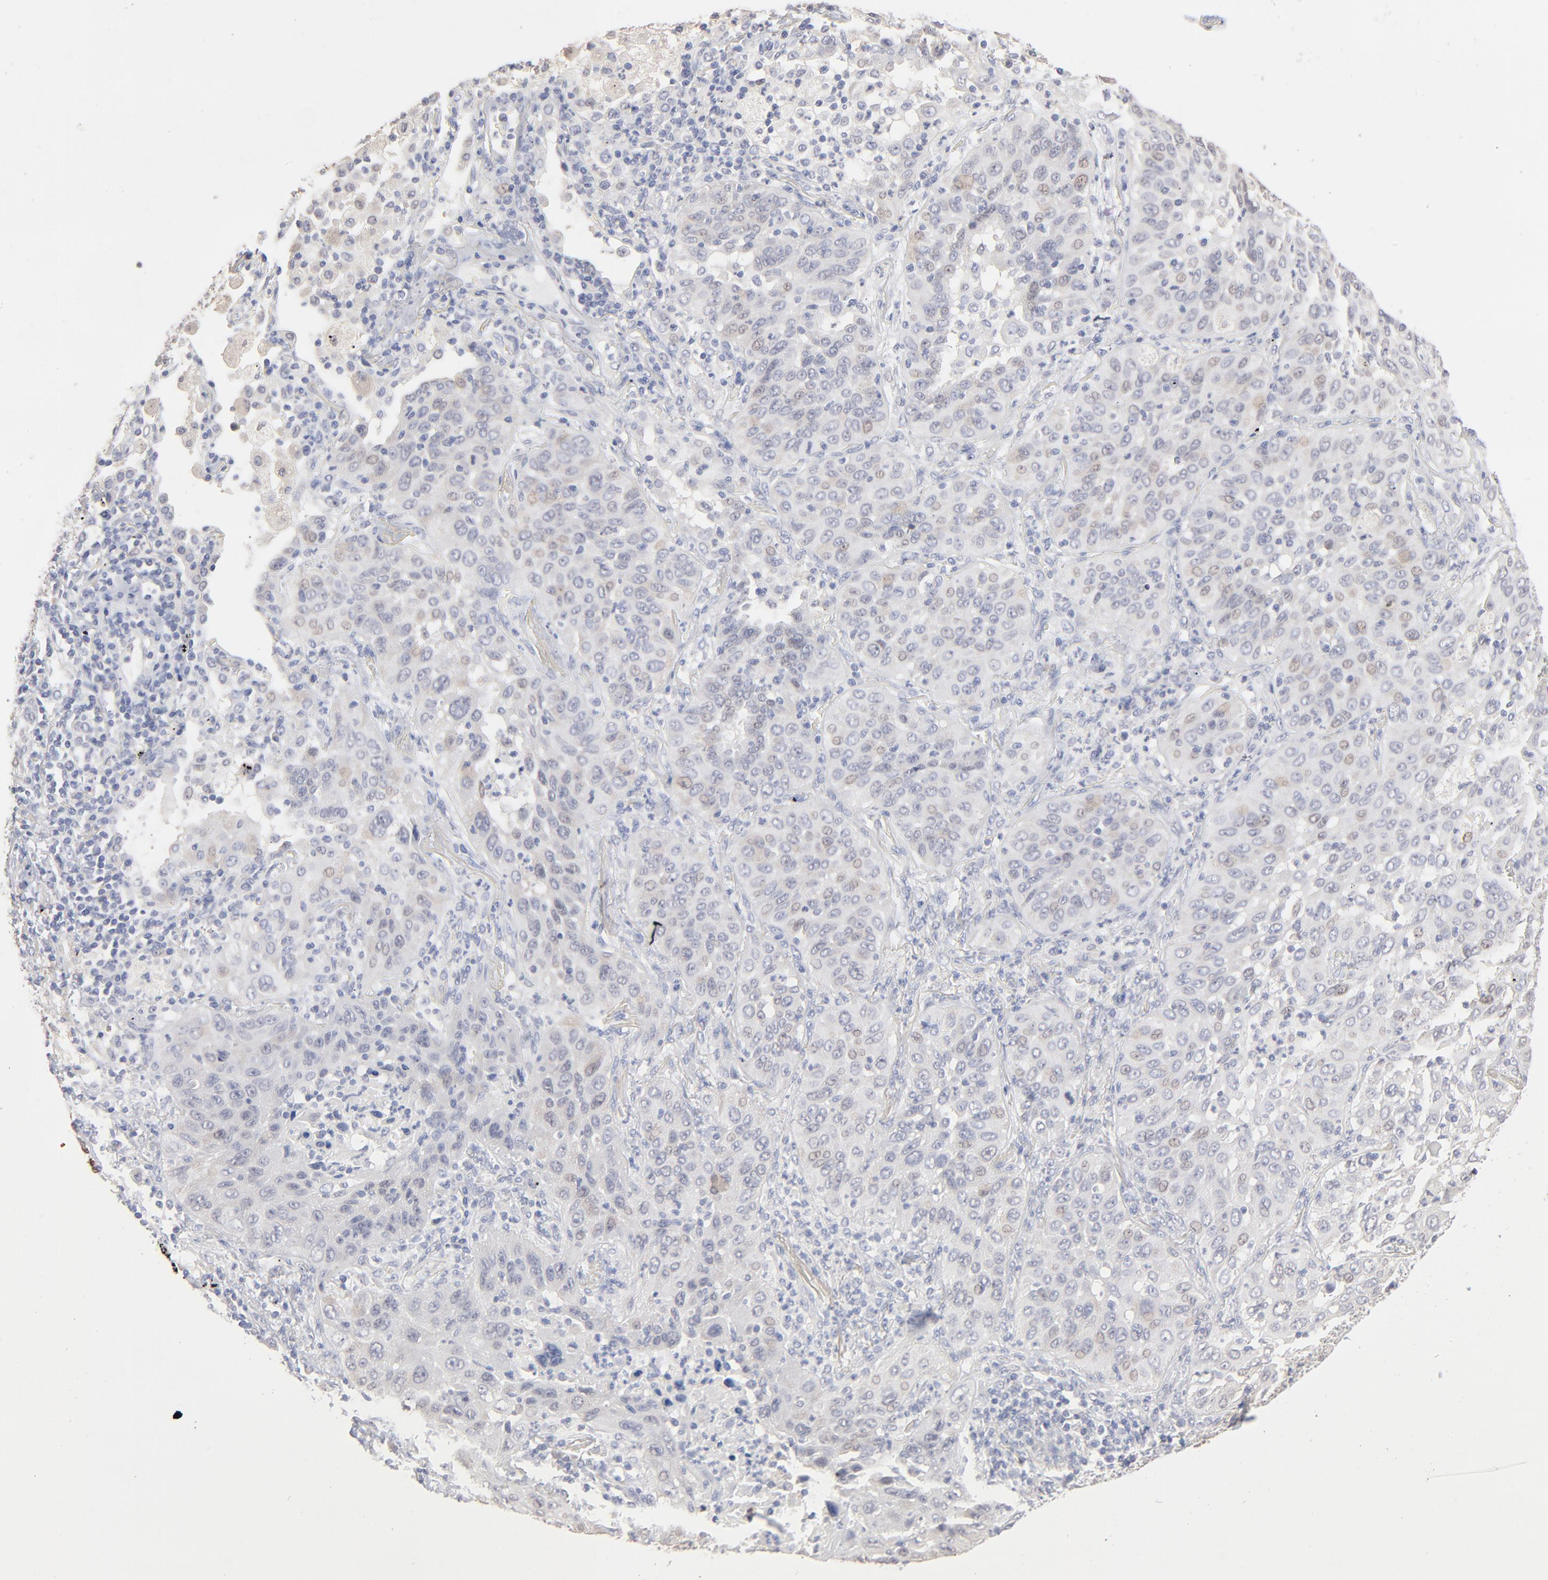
{"staining": {"intensity": "weak", "quantity": "25%-75%", "location": "cytoplasmic/membranous,nuclear"}, "tissue": "lung cancer", "cell_type": "Tumor cells", "image_type": "cancer", "snomed": [{"axis": "morphology", "description": "Squamous cell carcinoma, NOS"}, {"axis": "topography", "description": "Lung"}], "caption": "An image of squamous cell carcinoma (lung) stained for a protein shows weak cytoplasmic/membranous and nuclear brown staining in tumor cells. (Brightfield microscopy of DAB IHC at high magnification).", "gene": "DNAL4", "patient": {"sex": "female", "age": 67}}